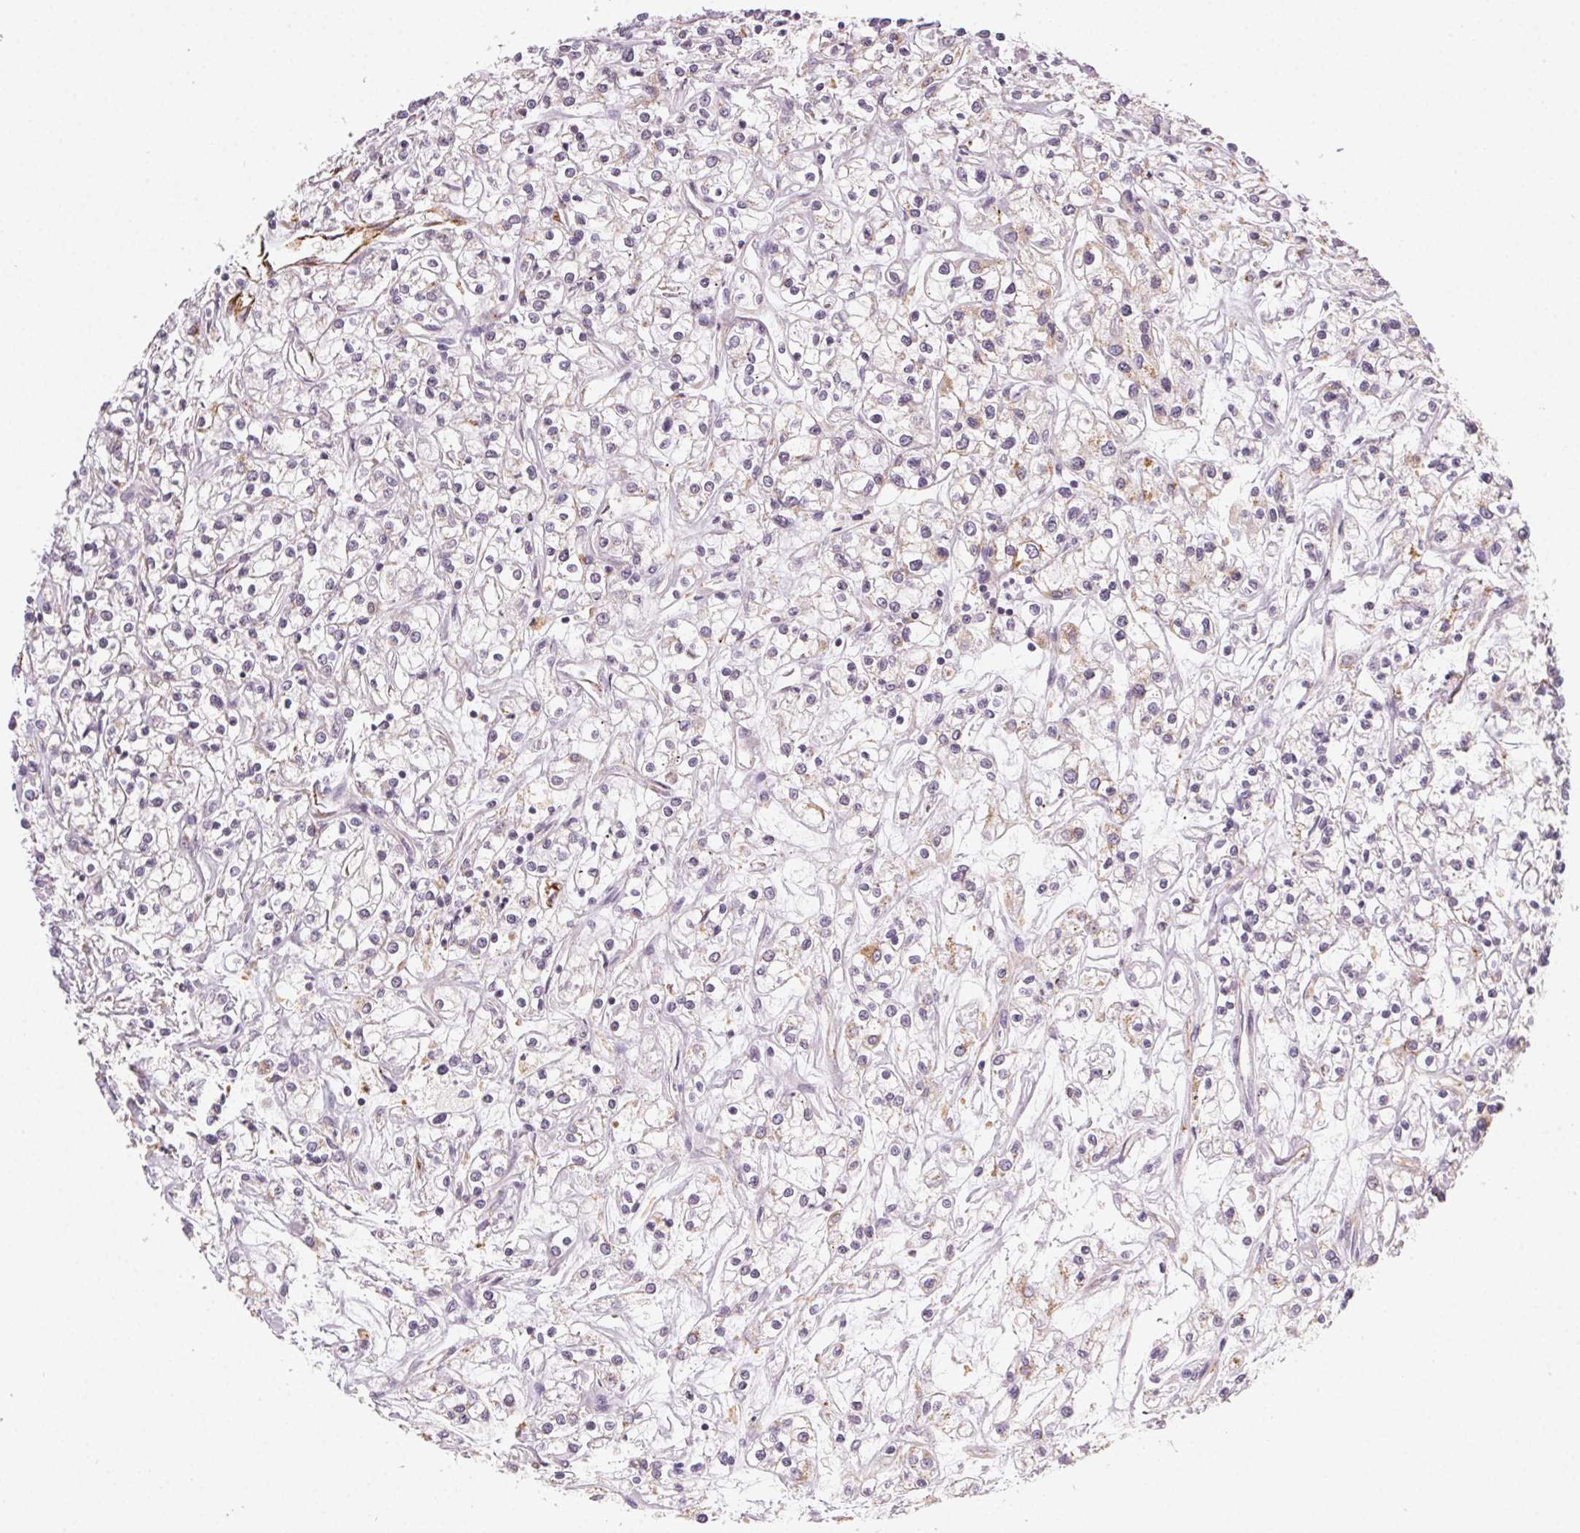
{"staining": {"intensity": "negative", "quantity": "none", "location": "none"}, "tissue": "renal cancer", "cell_type": "Tumor cells", "image_type": "cancer", "snomed": [{"axis": "morphology", "description": "Adenocarcinoma, NOS"}, {"axis": "topography", "description": "Kidney"}], "caption": "This is an immunohistochemistry (IHC) histopathology image of human renal adenocarcinoma. There is no positivity in tumor cells.", "gene": "NCOA4", "patient": {"sex": "female", "age": 59}}